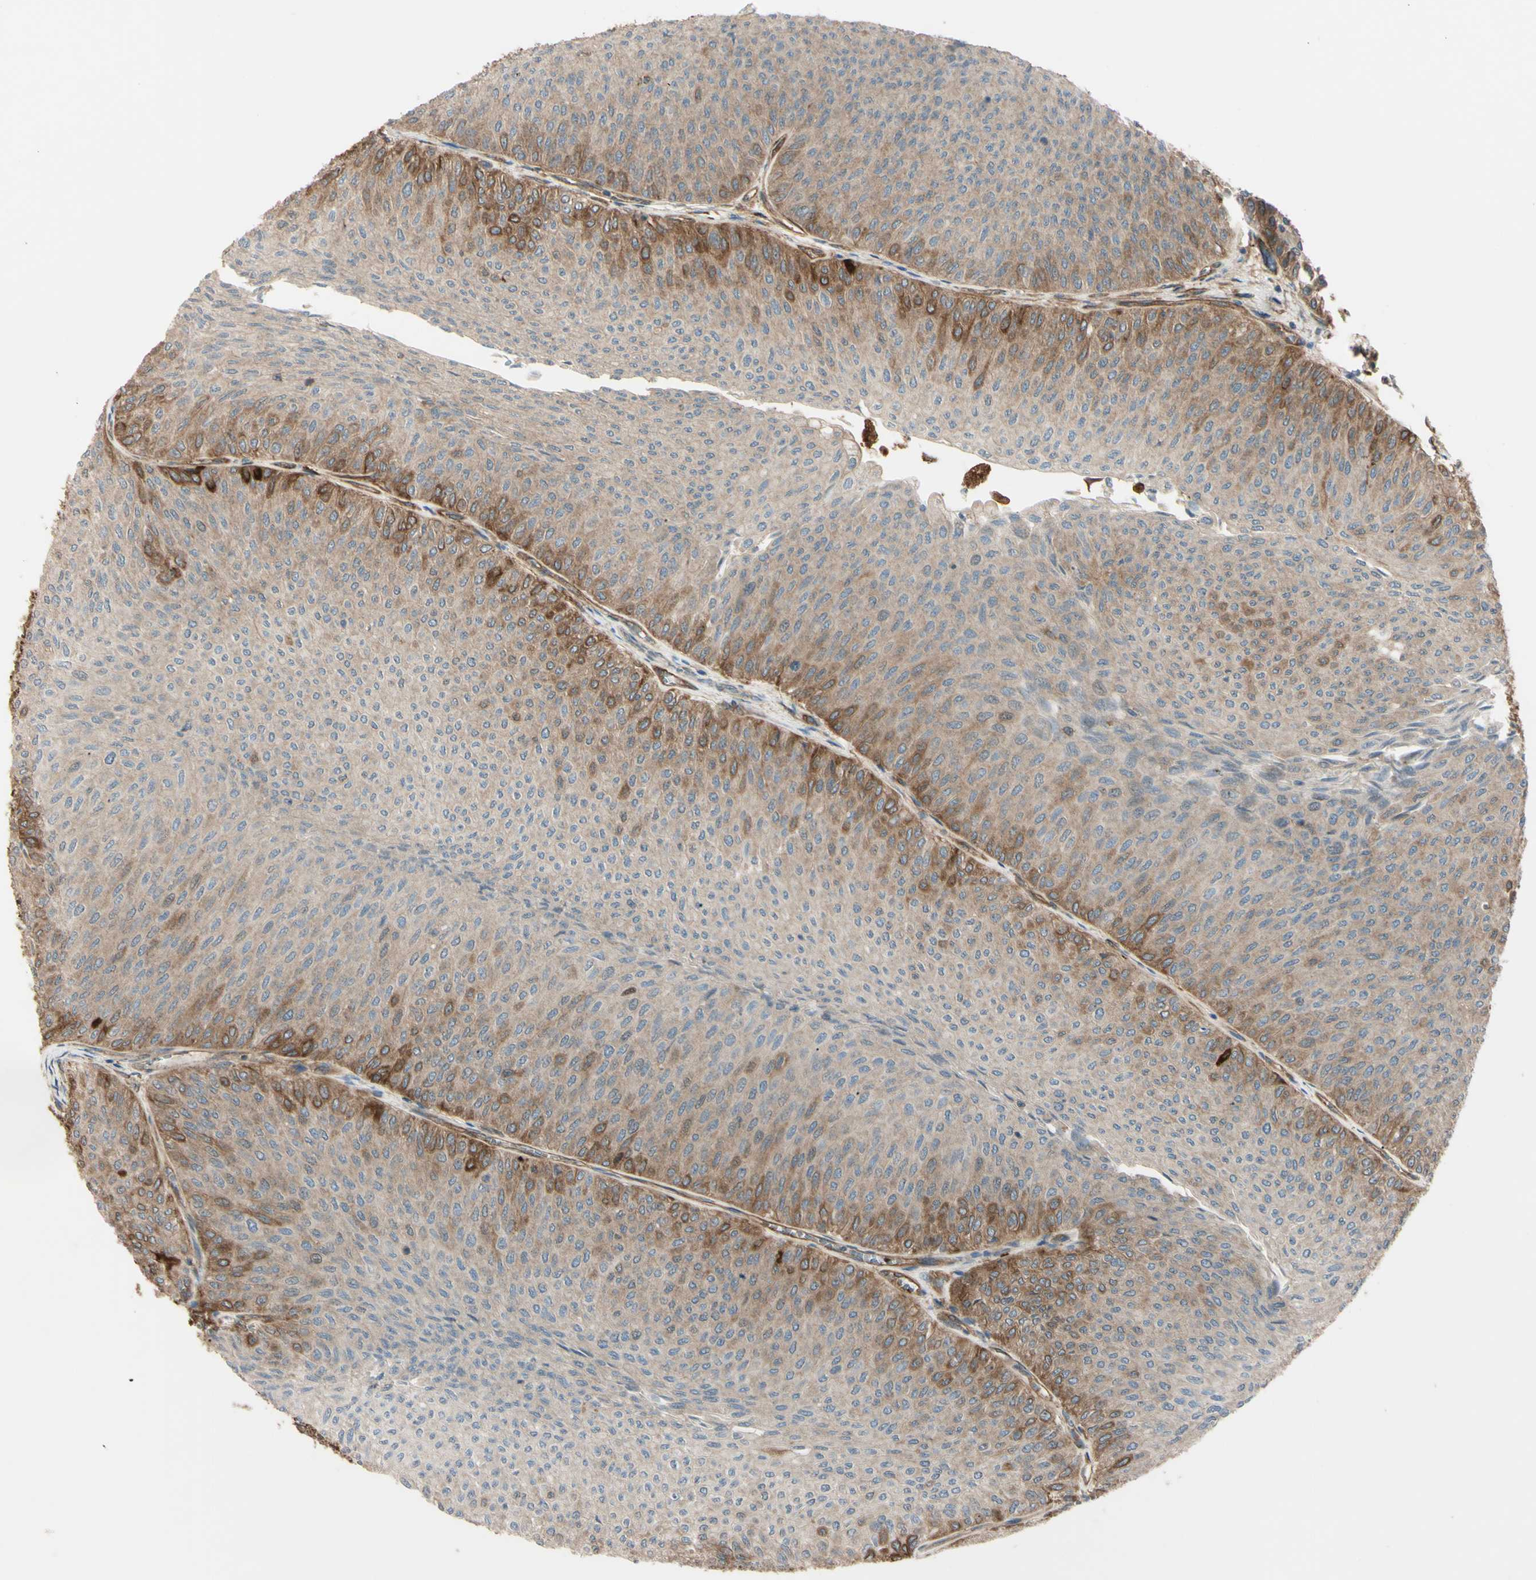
{"staining": {"intensity": "moderate", "quantity": ">75%", "location": "cytoplasmic/membranous"}, "tissue": "urothelial cancer", "cell_type": "Tumor cells", "image_type": "cancer", "snomed": [{"axis": "morphology", "description": "Urothelial carcinoma, Low grade"}, {"axis": "topography", "description": "Urinary bladder"}], "caption": "Immunohistochemistry (IHC) photomicrograph of human low-grade urothelial carcinoma stained for a protein (brown), which shows medium levels of moderate cytoplasmic/membranous positivity in approximately >75% of tumor cells.", "gene": "PTPN12", "patient": {"sex": "male", "age": 78}}